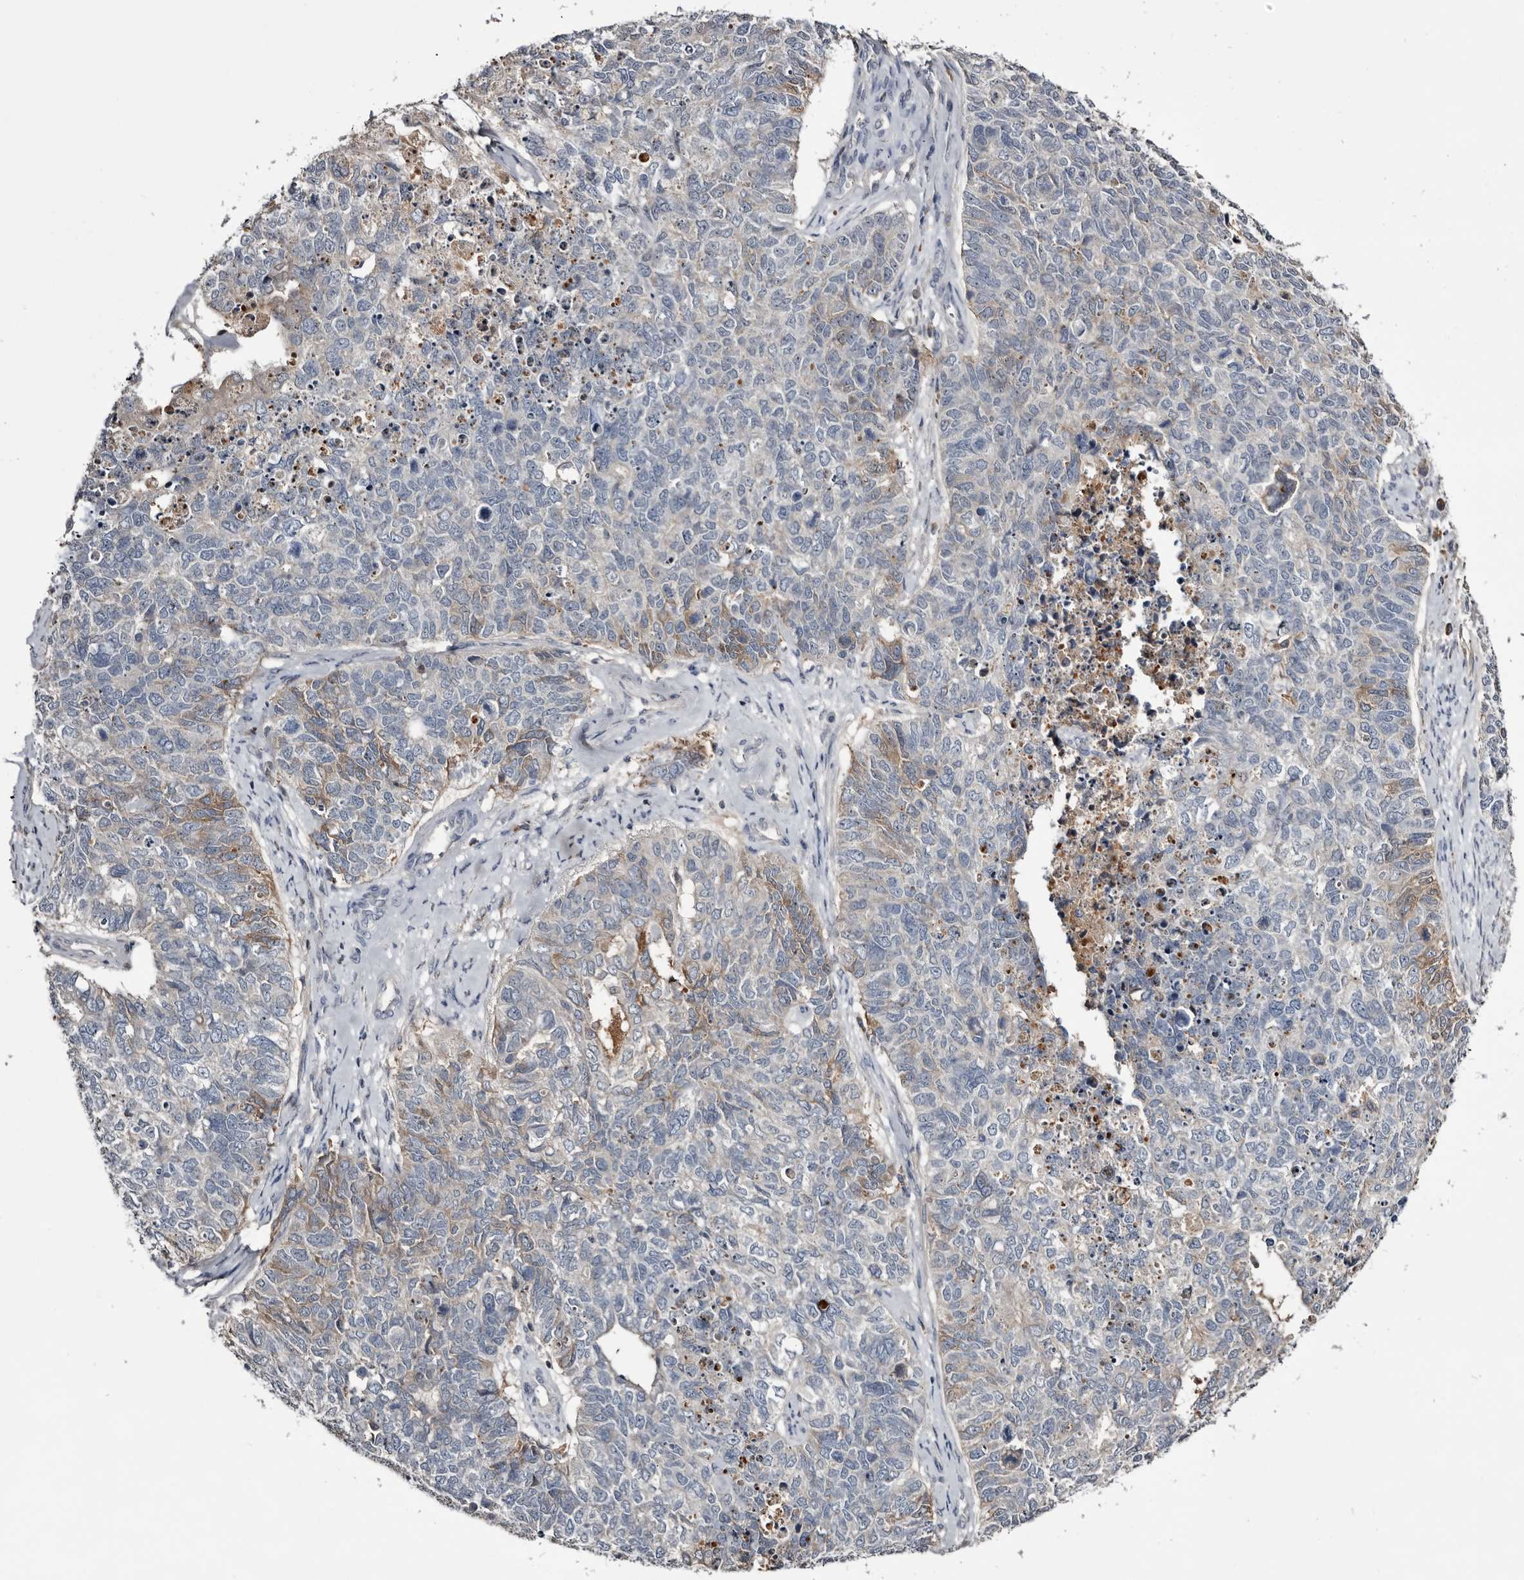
{"staining": {"intensity": "weak", "quantity": "25%-75%", "location": "cytoplasmic/membranous"}, "tissue": "cervical cancer", "cell_type": "Tumor cells", "image_type": "cancer", "snomed": [{"axis": "morphology", "description": "Squamous cell carcinoma, NOS"}, {"axis": "topography", "description": "Cervix"}], "caption": "DAB immunohistochemical staining of human cervical cancer (squamous cell carcinoma) shows weak cytoplasmic/membranous protein positivity in about 25%-75% of tumor cells. Ihc stains the protein of interest in brown and the nuclei are stained blue.", "gene": "TTC39A", "patient": {"sex": "female", "age": 63}}